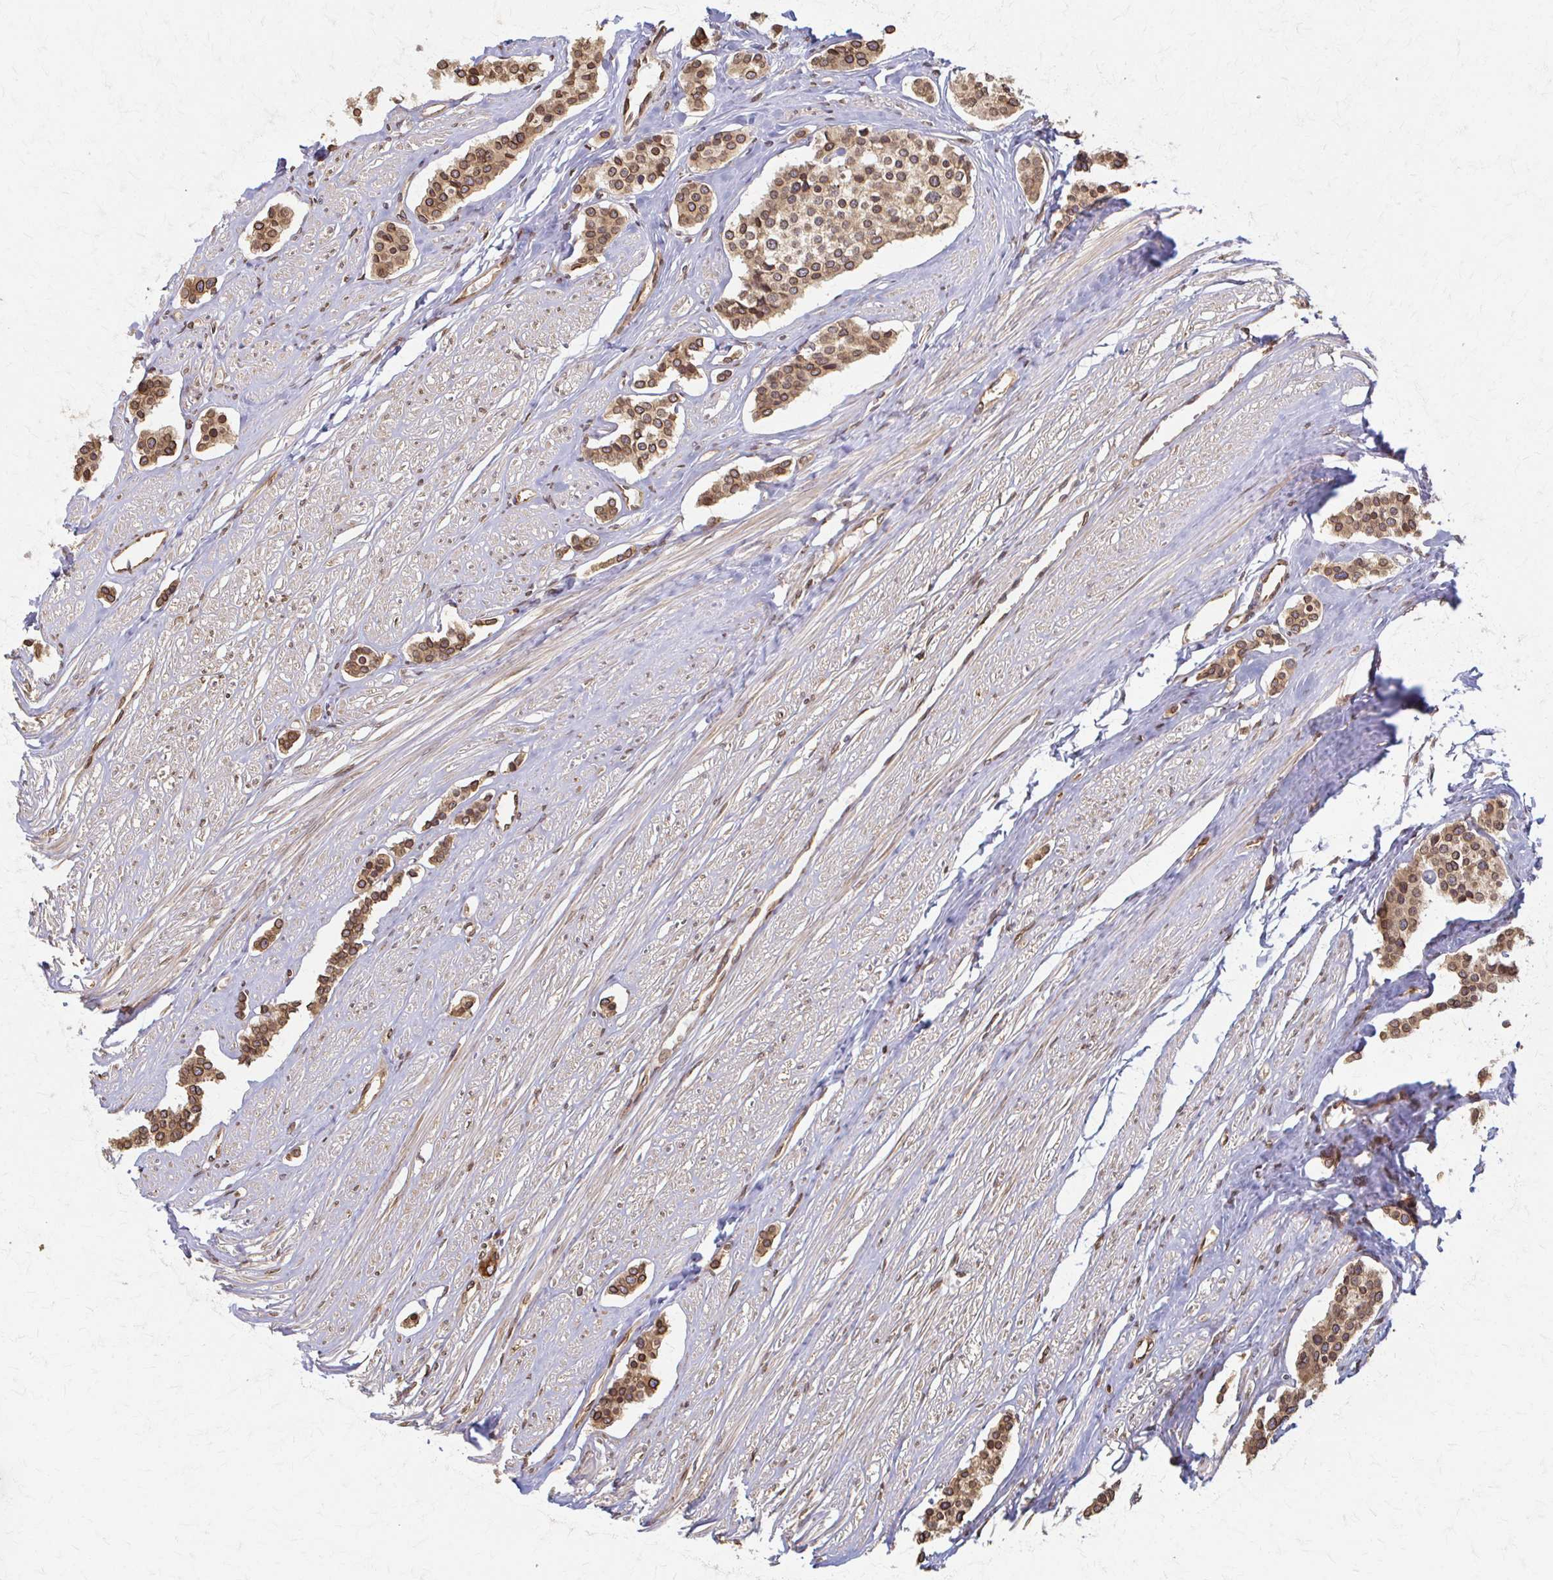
{"staining": {"intensity": "moderate", "quantity": ">75%", "location": "cytoplasmic/membranous,nuclear"}, "tissue": "carcinoid", "cell_type": "Tumor cells", "image_type": "cancer", "snomed": [{"axis": "morphology", "description": "Carcinoid, malignant, NOS"}, {"axis": "topography", "description": "Small intestine"}], "caption": "The histopathology image exhibits immunohistochemical staining of carcinoid. There is moderate cytoplasmic/membranous and nuclear expression is appreciated in approximately >75% of tumor cells.", "gene": "ARHGAP35", "patient": {"sex": "male", "age": 60}}